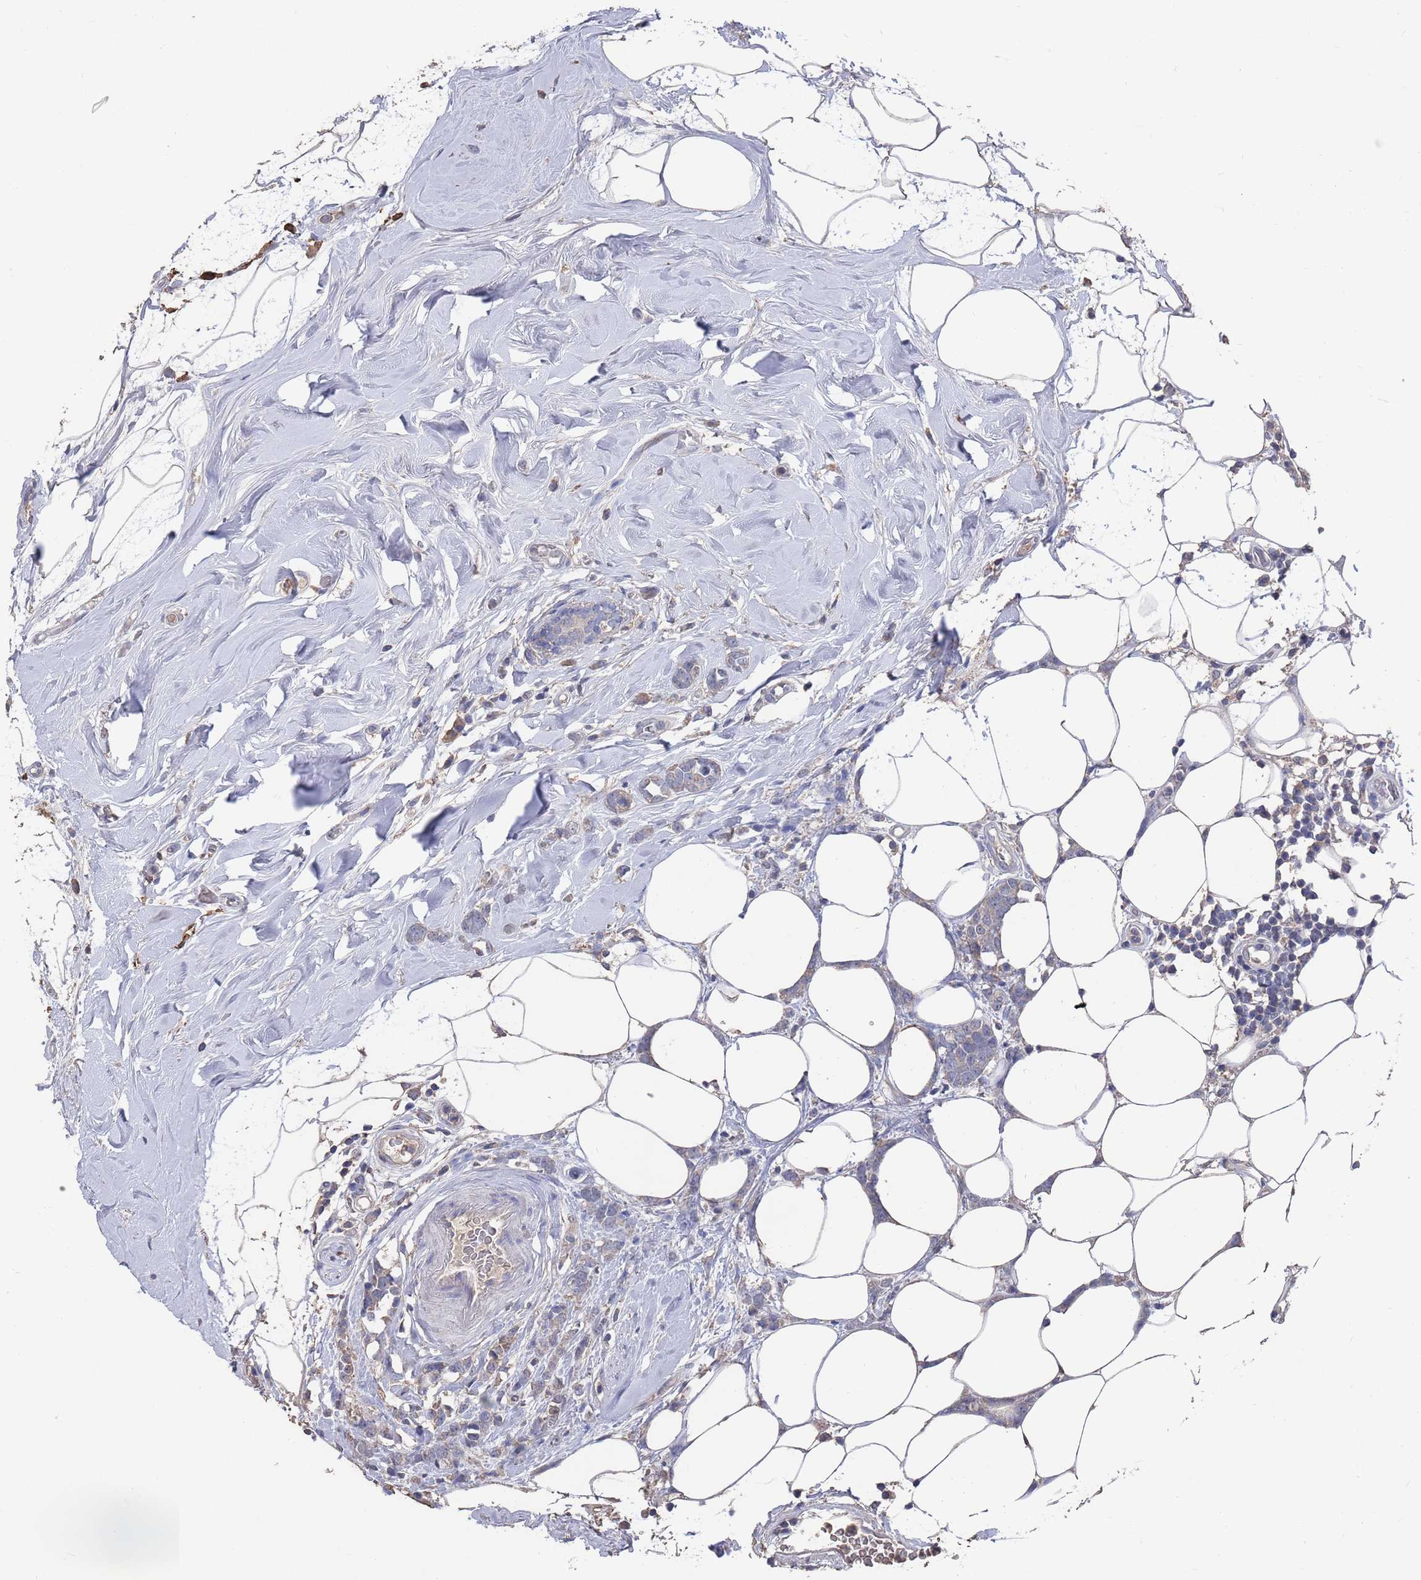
{"staining": {"intensity": "negative", "quantity": "none", "location": "none"}, "tissue": "breast cancer", "cell_type": "Tumor cells", "image_type": "cancer", "snomed": [{"axis": "morphology", "description": "Lobular carcinoma"}, {"axis": "topography", "description": "Breast"}], "caption": "The immunohistochemistry (IHC) histopathology image has no significant positivity in tumor cells of lobular carcinoma (breast) tissue.", "gene": "BTBD18", "patient": {"sex": "female", "age": 58}}